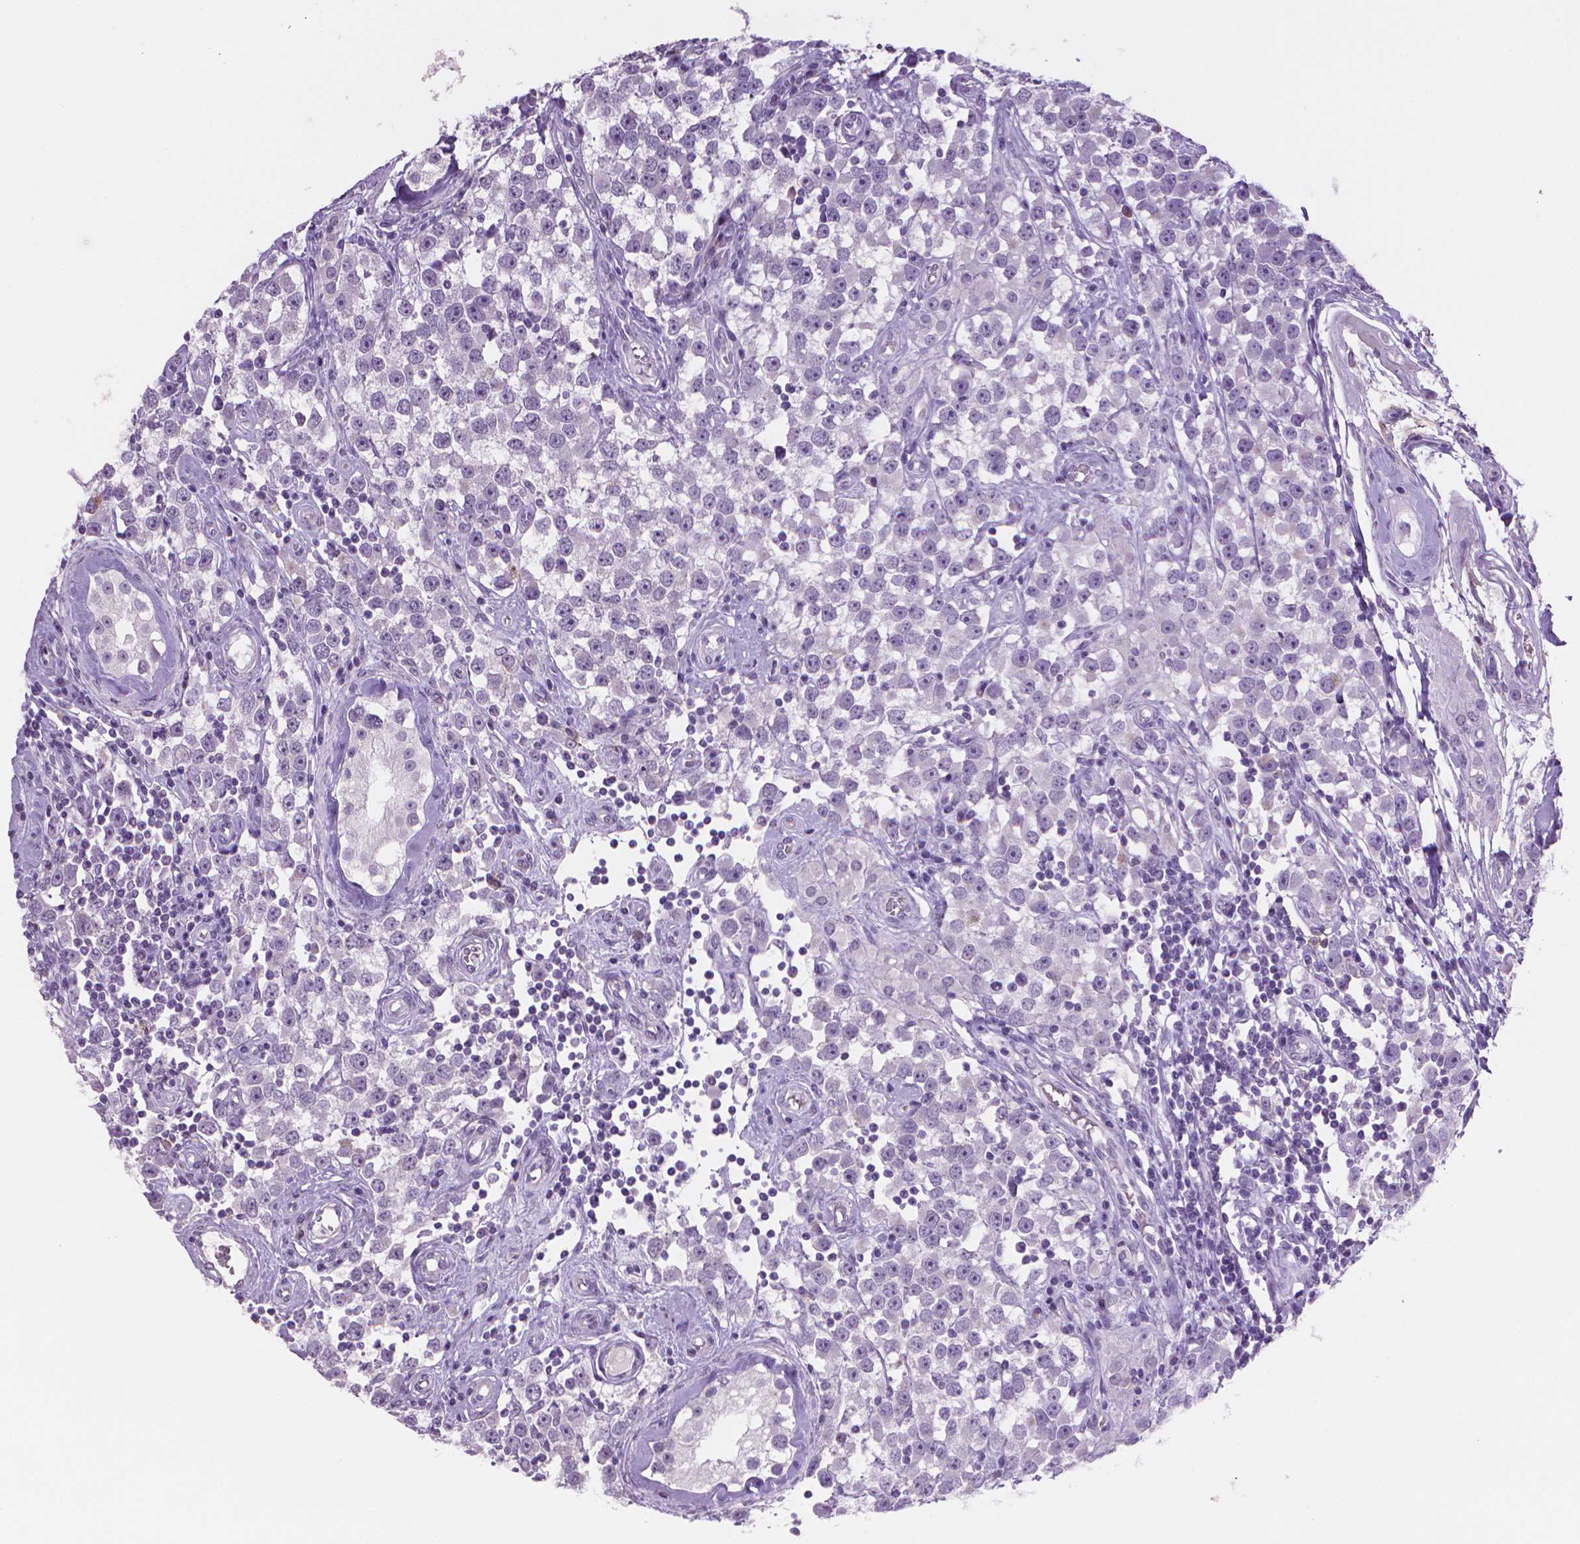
{"staining": {"intensity": "negative", "quantity": "none", "location": "none"}, "tissue": "testis cancer", "cell_type": "Tumor cells", "image_type": "cancer", "snomed": [{"axis": "morphology", "description": "Seminoma, NOS"}, {"axis": "topography", "description": "Testis"}], "caption": "Immunohistochemical staining of human testis cancer (seminoma) demonstrates no significant positivity in tumor cells.", "gene": "MUC1", "patient": {"sex": "male", "age": 34}}